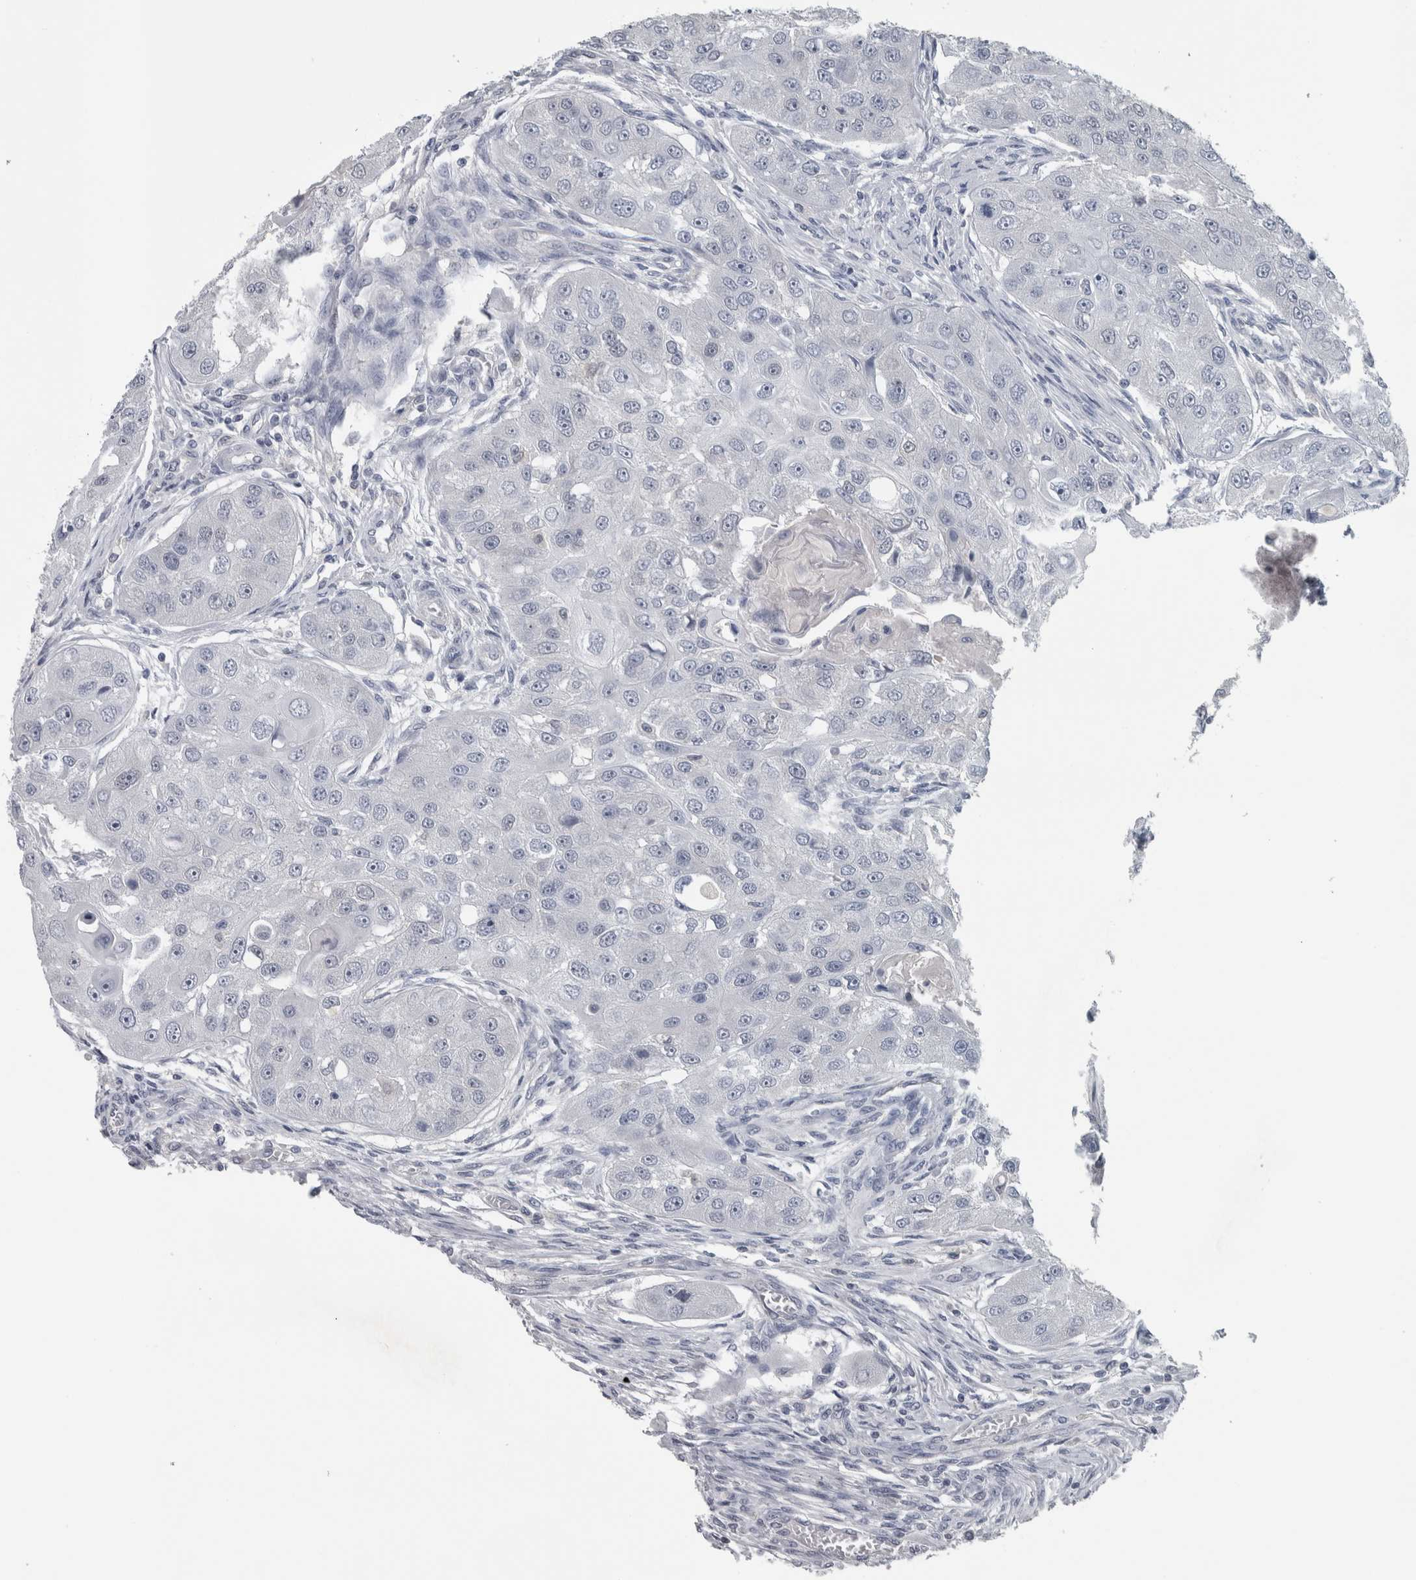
{"staining": {"intensity": "negative", "quantity": "none", "location": "none"}, "tissue": "head and neck cancer", "cell_type": "Tumor cells", "image_type": "cancer", "snomed": [{"axis": "morphology", "description": "Normal tissue, NOS"}, {"axis": "morphology", "description": "Squamous cell carcinoma, NOS"}, {"axis": "topography", "description": "Skeletal muscle"}, {"axis": "topography", "description": "Head-Neck"}], "caption": "Immunohistochemistry (IHC) photomicrograph of neoplastic tissue: head and neck cancer stained with DAB (3,3'-diaminobenzidine) shows no significant protein positivity in tumor cells.", "gene": "NAPRT", "patient": {"sex": "male", "age": 51}}